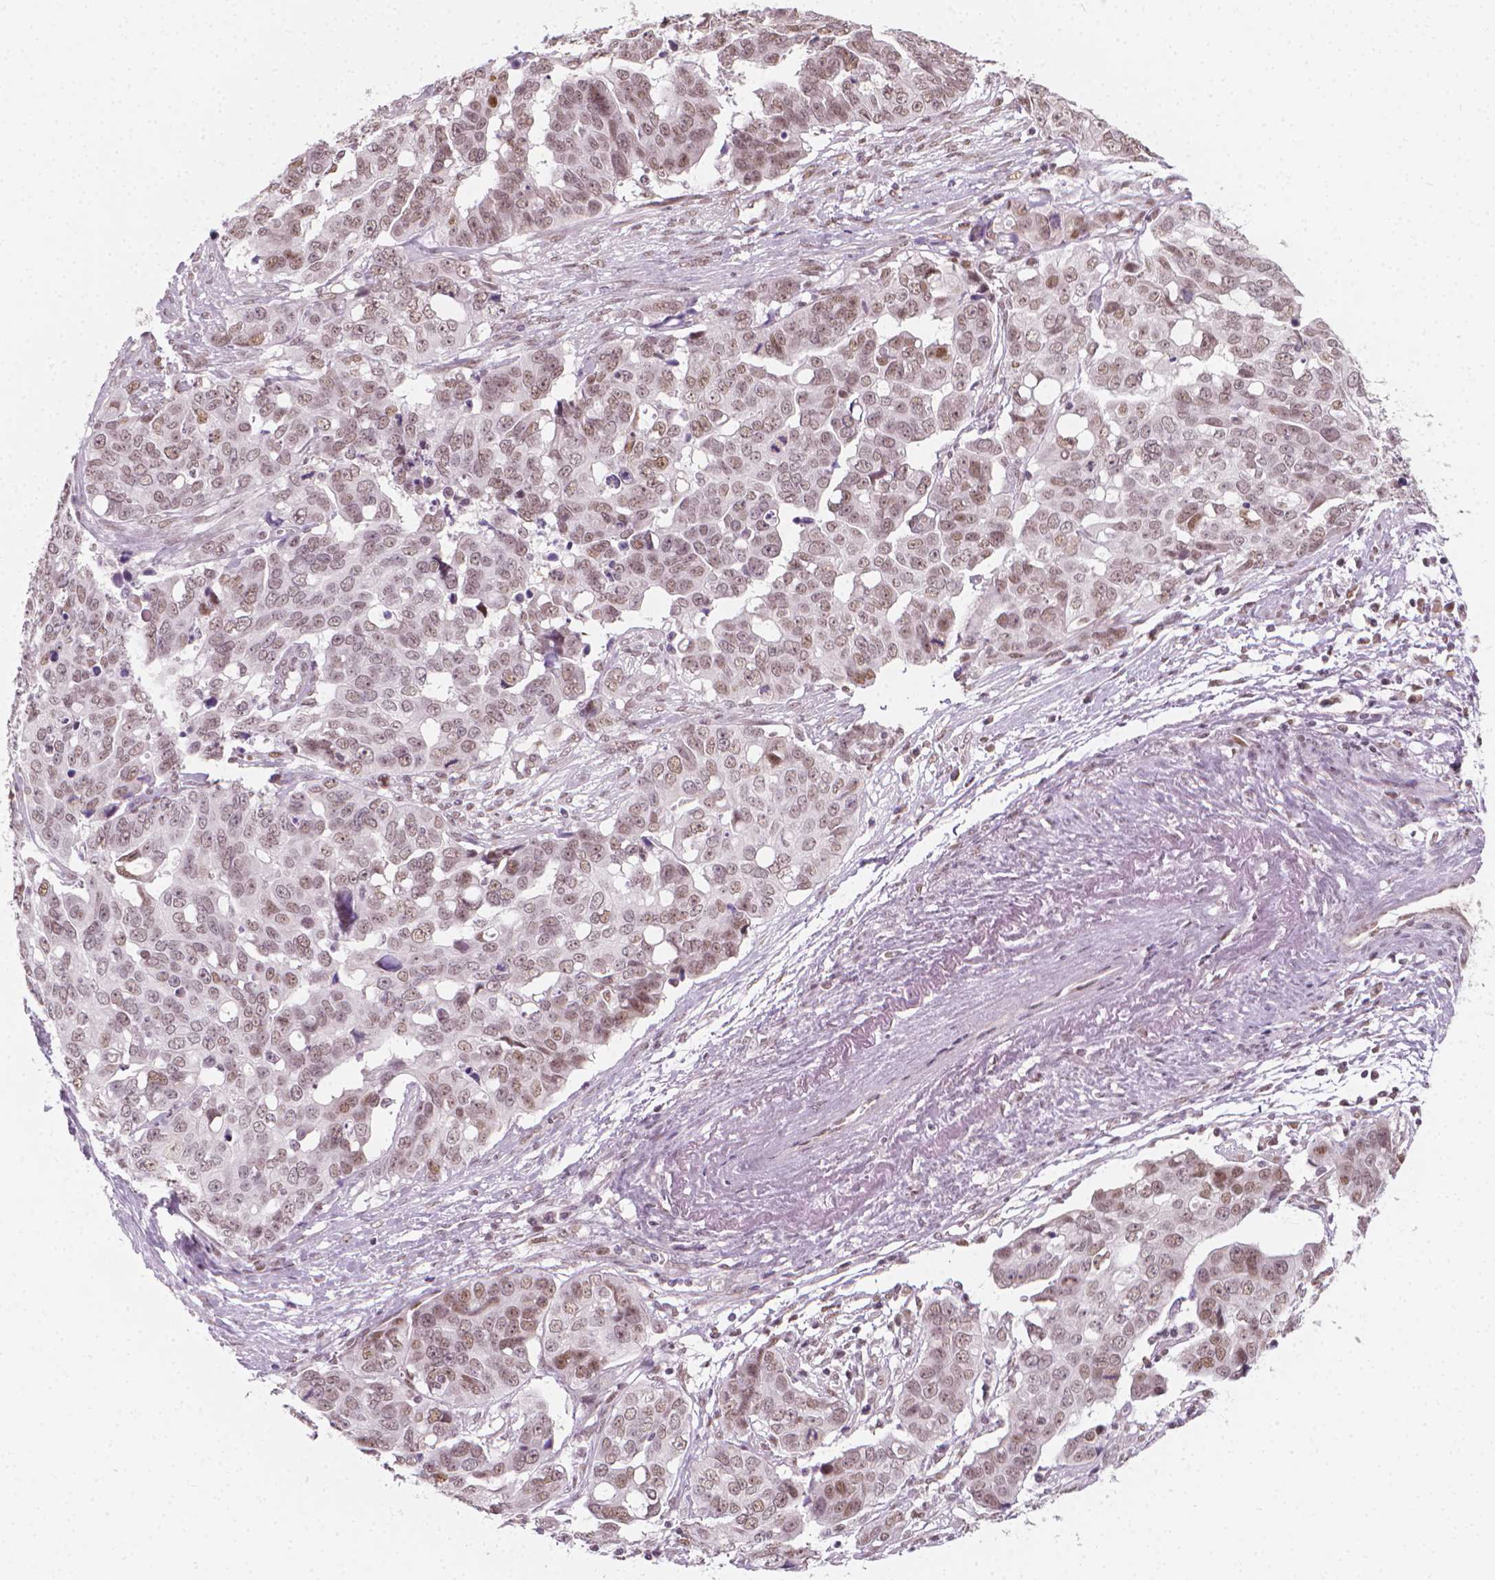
{"staining": {"intensity": "weak", "quantity": ">75%", "location": "nuclear"}, "tissue": "ovarian cancer", "cell_type": "Tumor cells", "image_type": "cancer", "snomed": [{"axis": "morphology", "description": "Carcinoma, endometroid"}, {"axis": "topography", "description": "Ovary"}], "caption": "A micrograph of ovarian endometroid carcinoma stained for a protein displays weak nuclear brown staining in tumor cells.", "gene": "CDKN1C", "patient": {"sex": "female", "age": 78}}